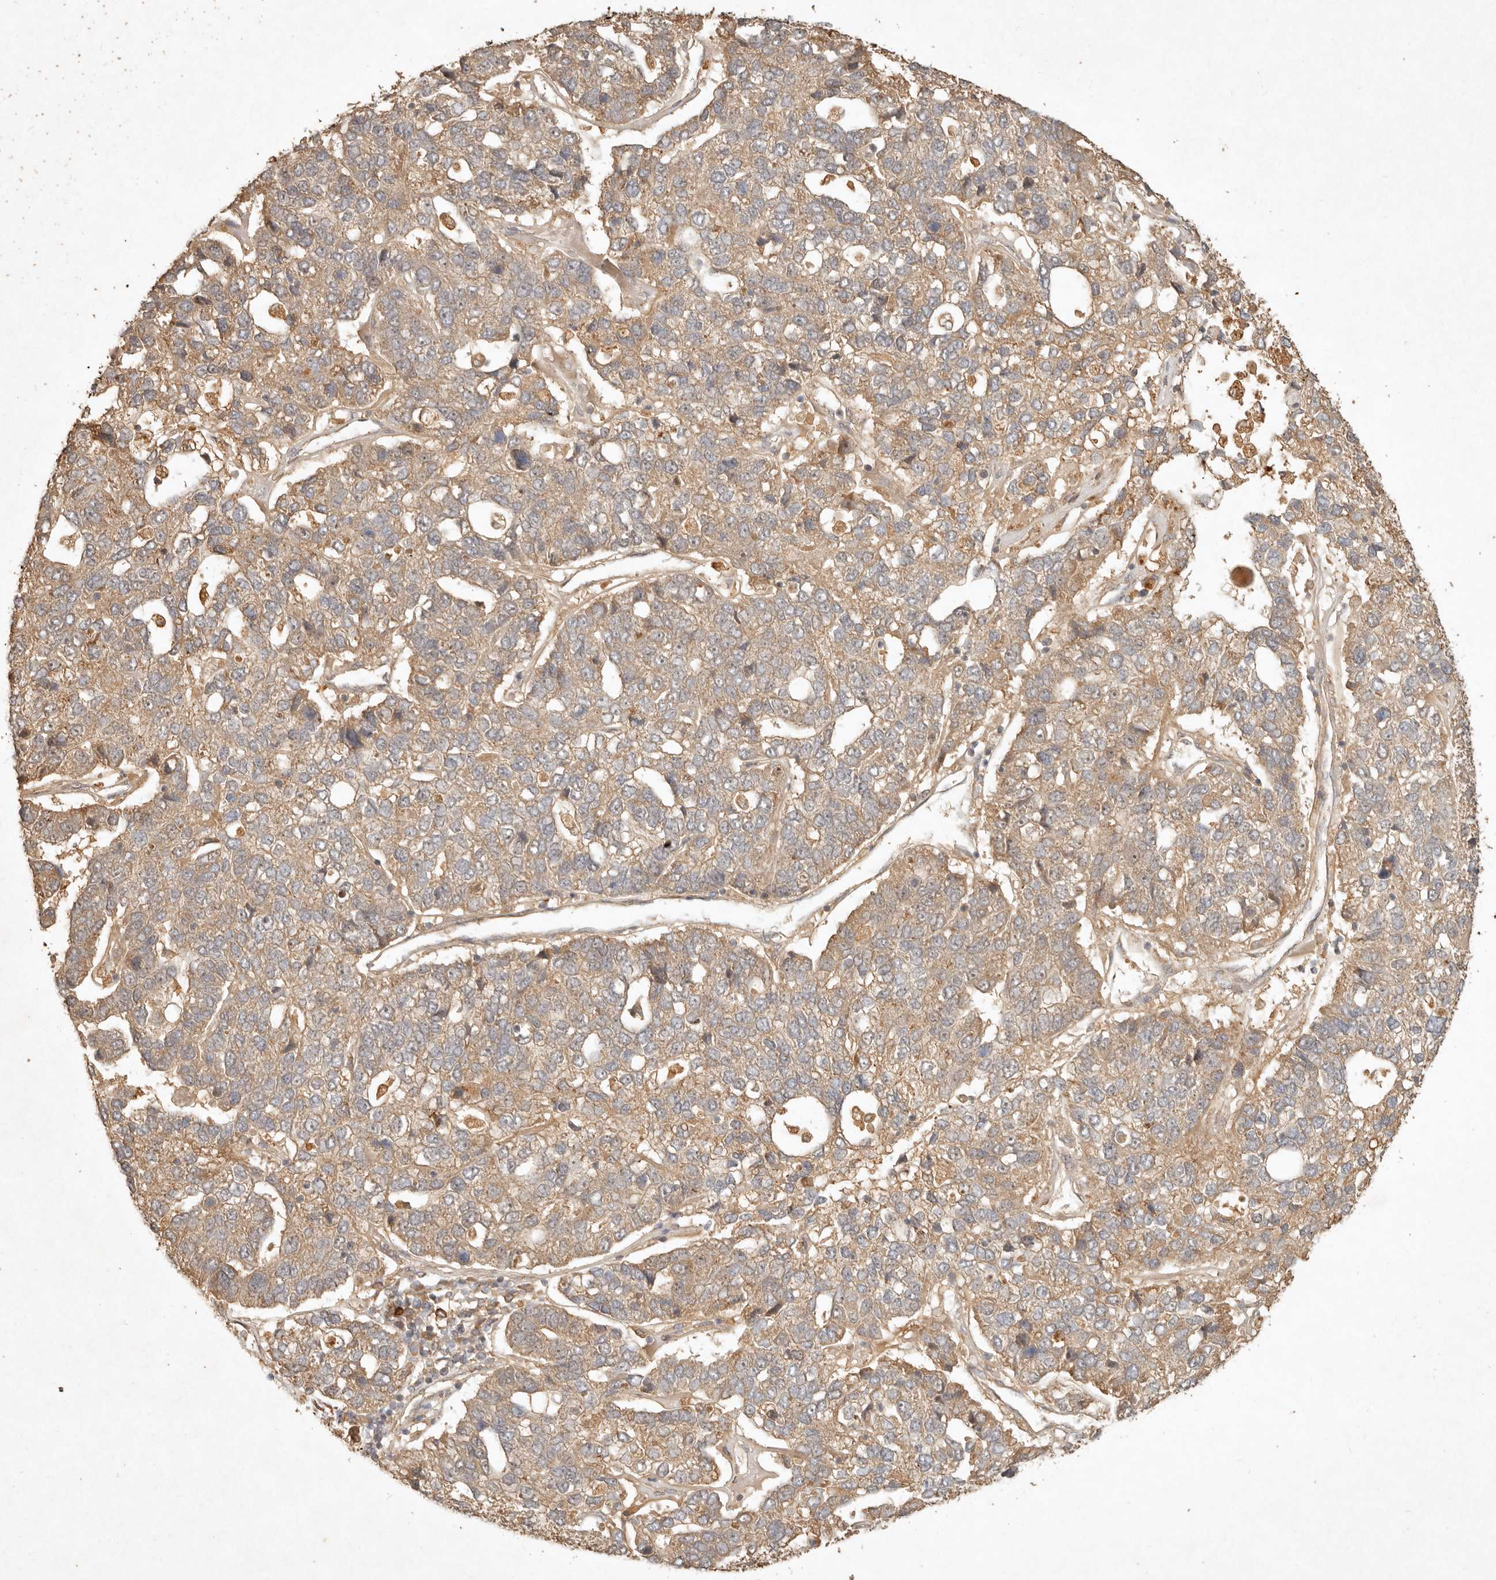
{"staining": {"intensity": "moderate", "quantity": ">75%", "location": "cytoplasmic/membranous"}, "tissue": "pancreatic cancer", "cell_type": "Tumor cells", "image_type": "cancer", "snomed": [{"axis": "morphology", "description": "Adenocarcinoma, NOS"}, {"axis": "topography", "description": "Pancreas"}], "caption": "A high-resolution micrograph shows immunohistochemistry staining of adenocarcinoma (pancreatic), which exhibits moderate cytoplasmic/membranous staining in approximately >75% of tumor cells.", "gene": "CLEC4C", "patient": {"sex": "female", "age": 61}}